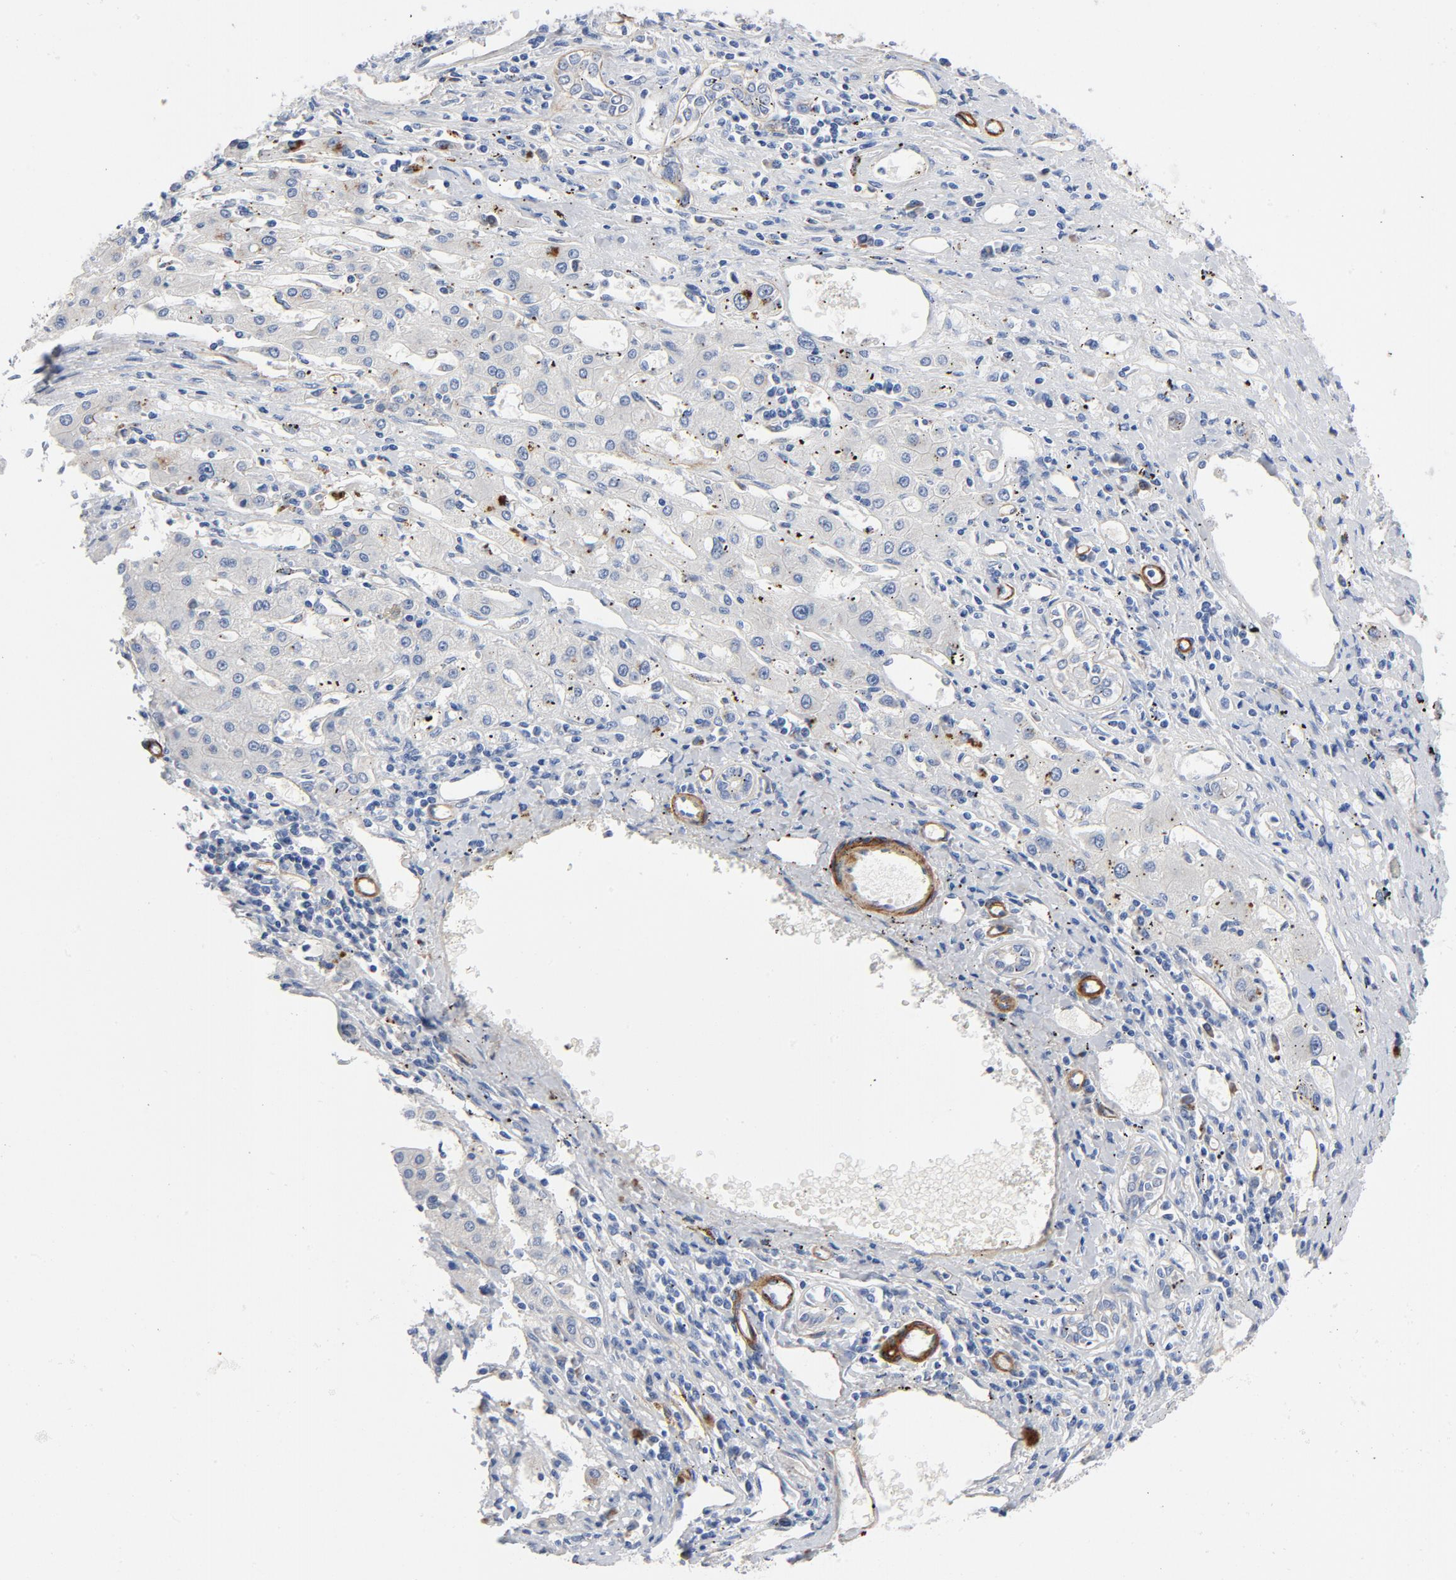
{"staining": {"intensity": "negative", "quantity": "none", "location": "none"}, "tissue": "liver cancer", "cell_type": "Tumor cells", "image_type": "cancer", "snomed": [{"axis": "morphology", "description": "Carcinoma, Hepatocellular, NOS"}, {"axis": "topography", "description": "Liver"}], "caption": "The IHC image has no significant expression in tumor cells of liver cancer tissue.", "gene": "LAMC1", "patient": {"sex": "male", "age": 72}}